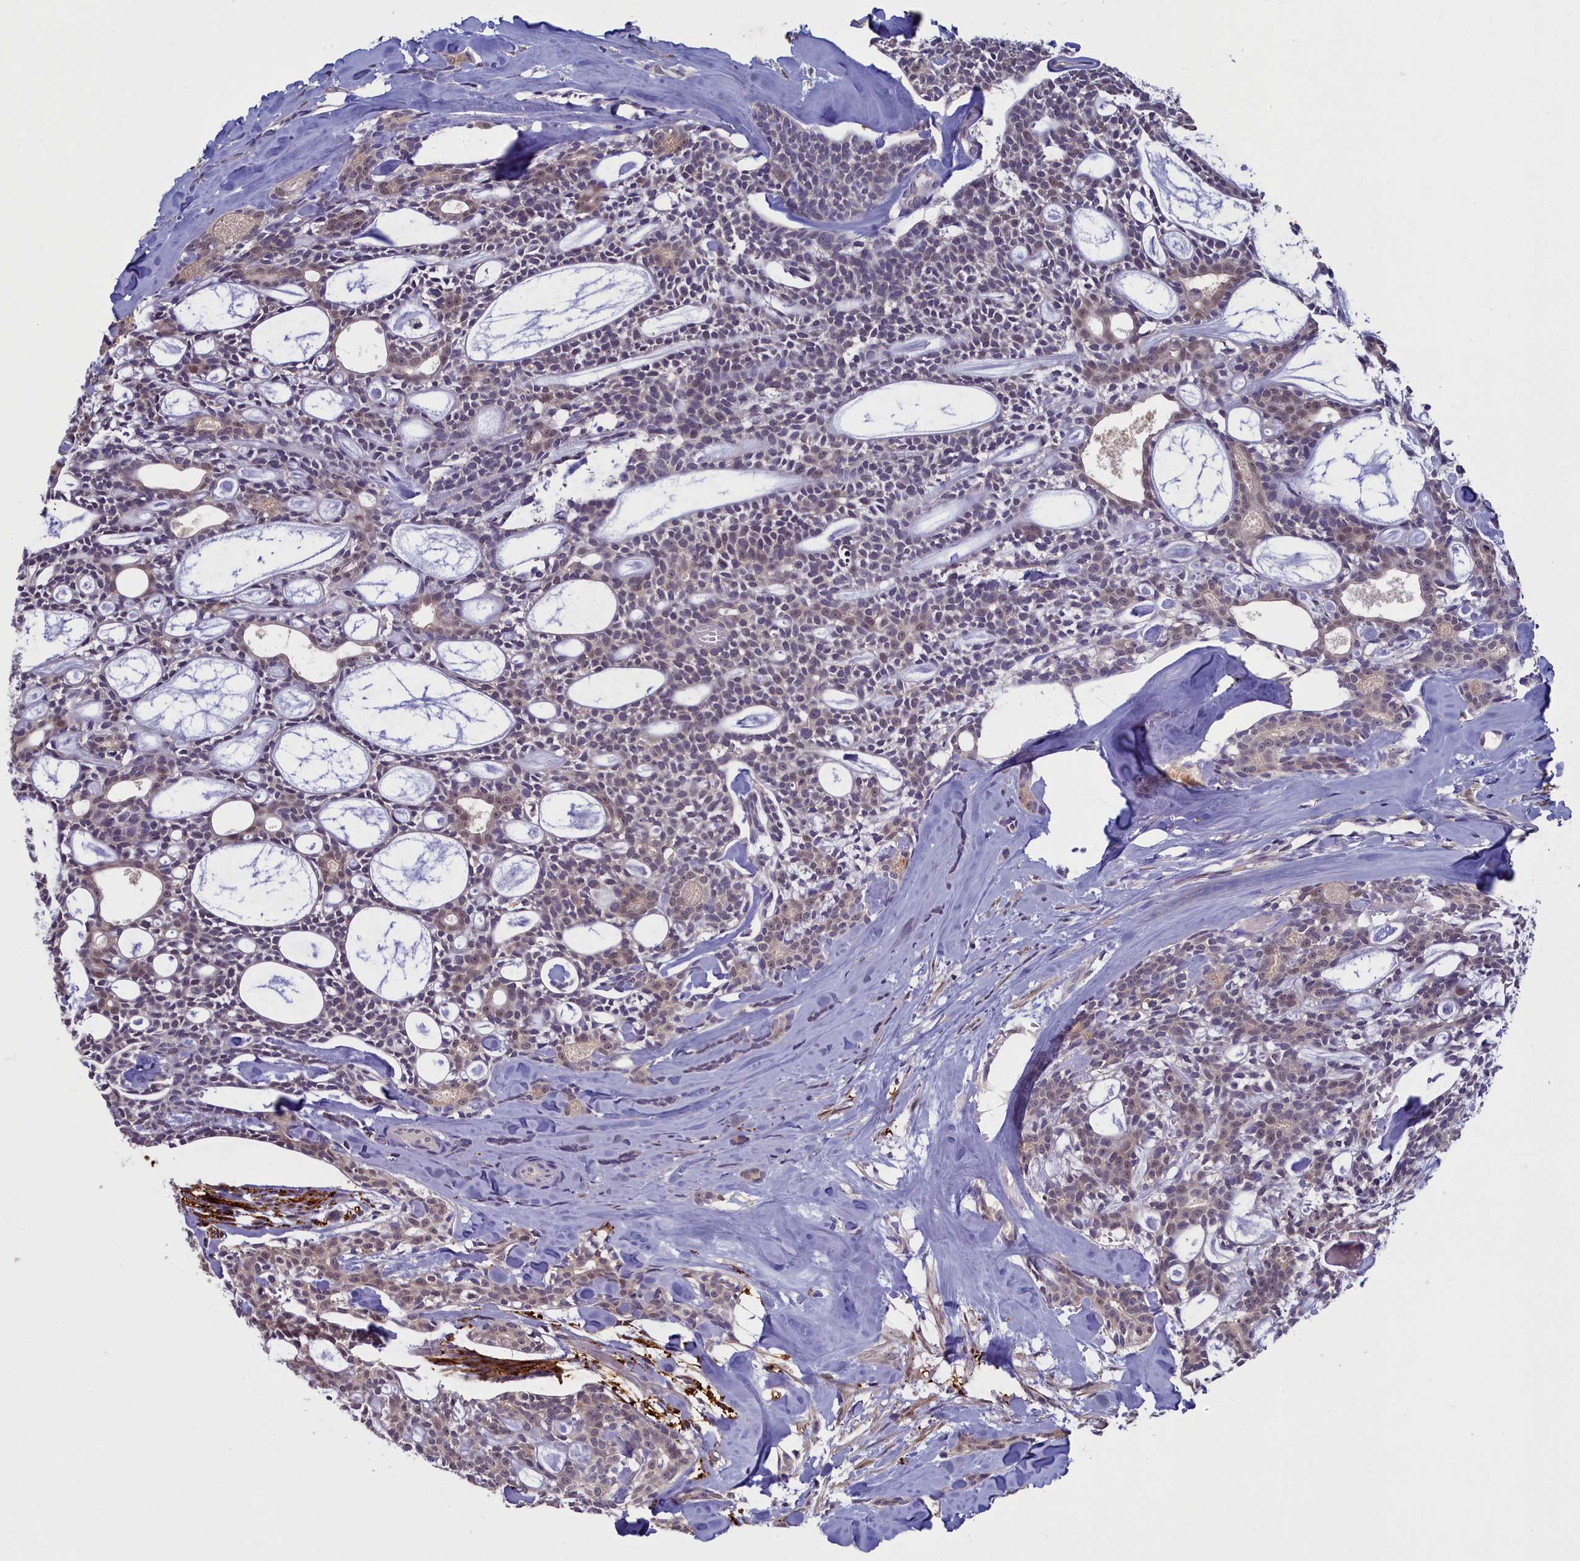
{"staining": {"intensity": "weak", "quantity": "<25%", "location": "nuclear"}, "tissue": "head and neck cancer", "cell_type": "Tumor cells", "image_type": "cancer", "snomed": [{"axis": "morphology", "description": "Adenocarcinoma, NOS"}, {"axis": "topography", "description": "Salivary gland"}, {"axis": "topography", "description": "Head-Neck"}], "caption": "DAB immunohistochemical staining of human head and neck cancer shows no significant expression in tumor cells.", "gene": "UCHL3", "patient": {"sex": "male", "age": 55}}